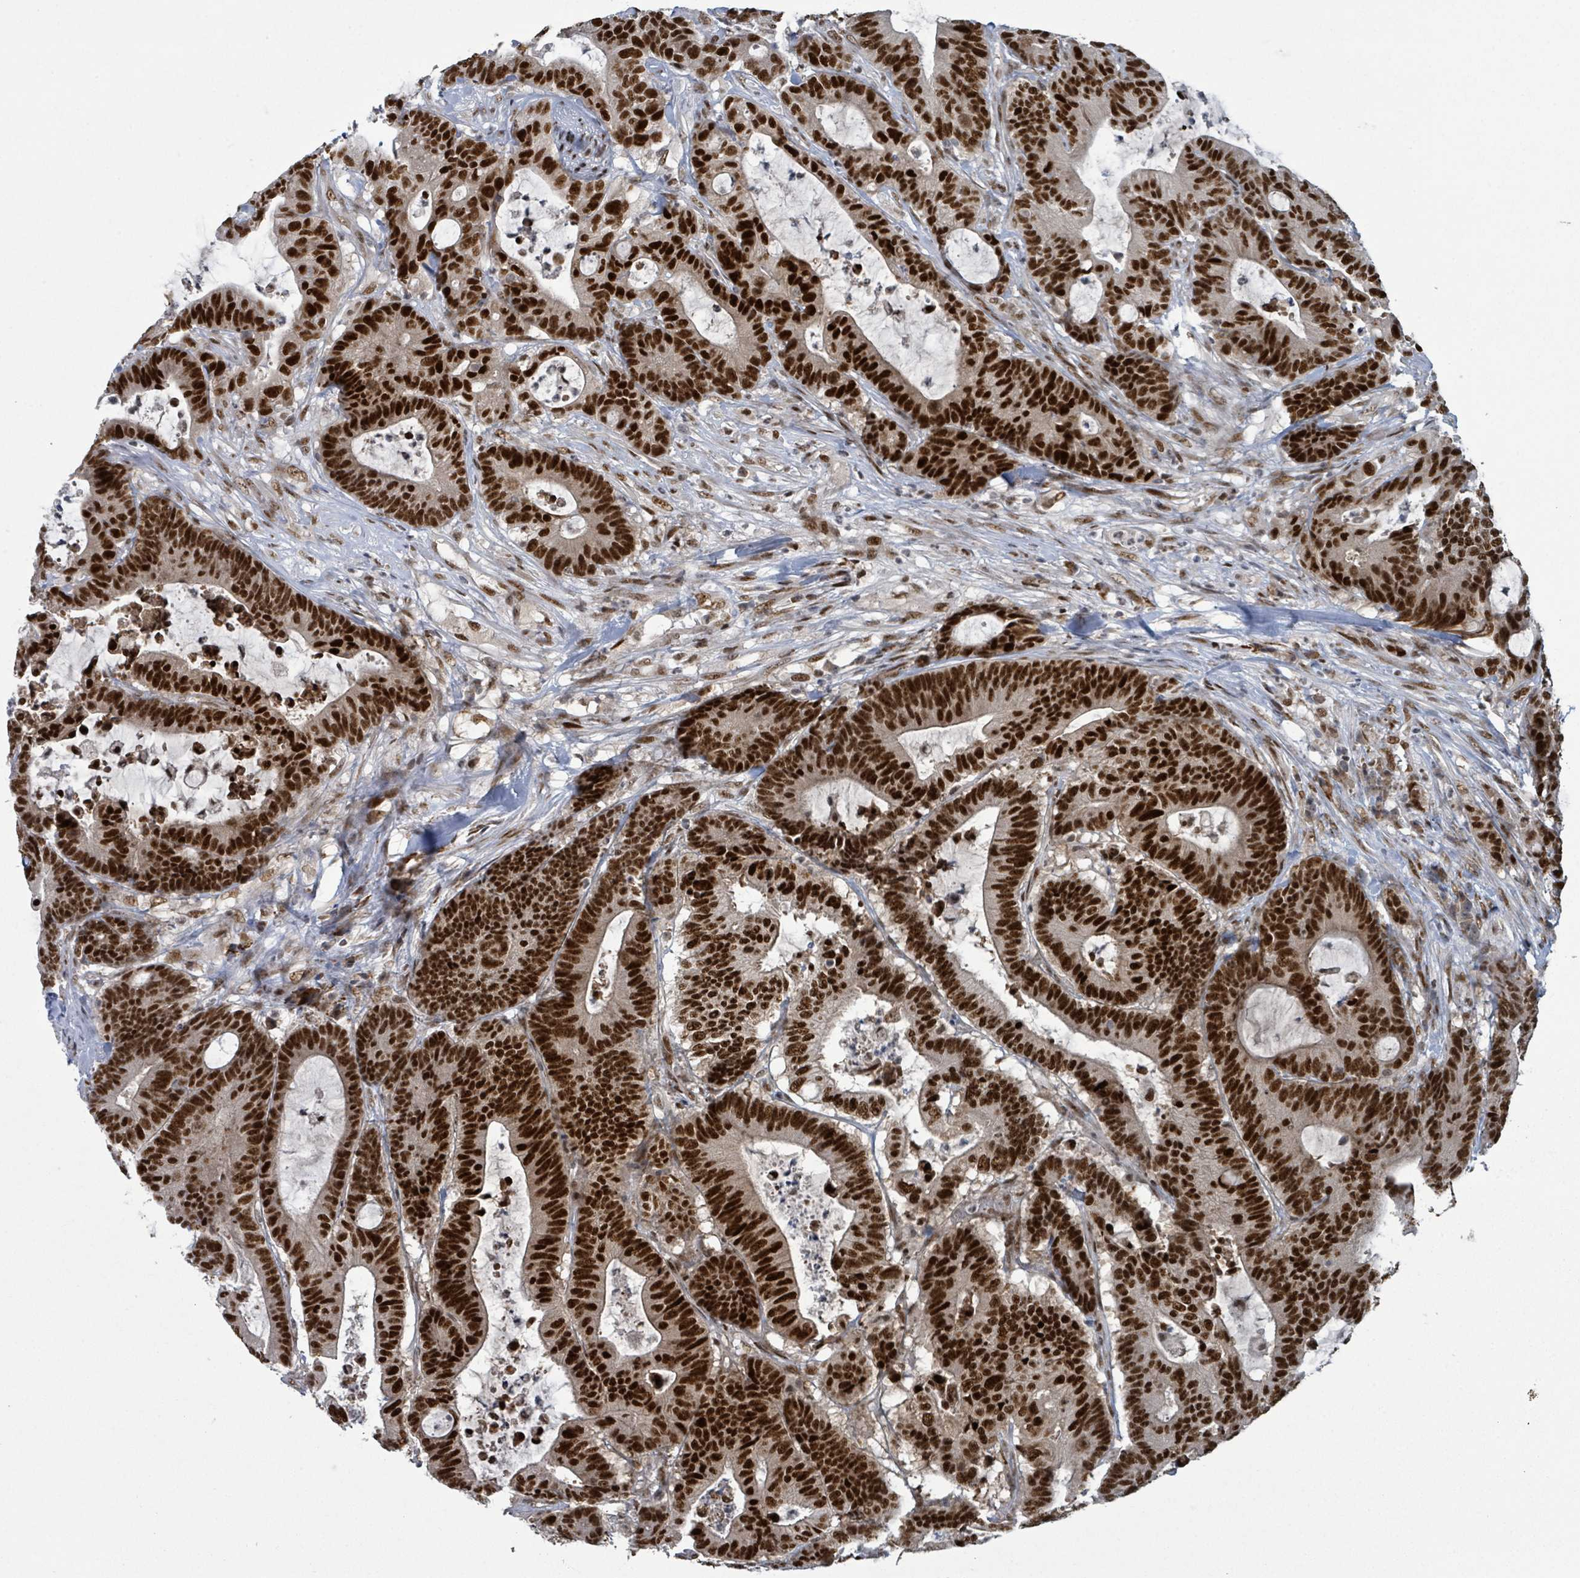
{"staining": {"intensity": "strong", "quantity": ">75%", "location": "nuclear"}, "tissue": "colorectal cancer", "cell_type": "Tumor cells", "image_type": "cancer", "snomed": [{"axis": "morphology", "description": "Adenocarcinoma, NOS"}, {"axis": "topography", "description": "Colon"}], "caption": "A brown stain labels strong nuclear positivity of a protein in colorectal adenocarcinoma tumor cells. (DAB (3,3'-diaminobenzidine) = brown stain, brightfield microscopy at high magnification).", "gene": "KLF3", "patient": {"sex": "female", "age": 84}}